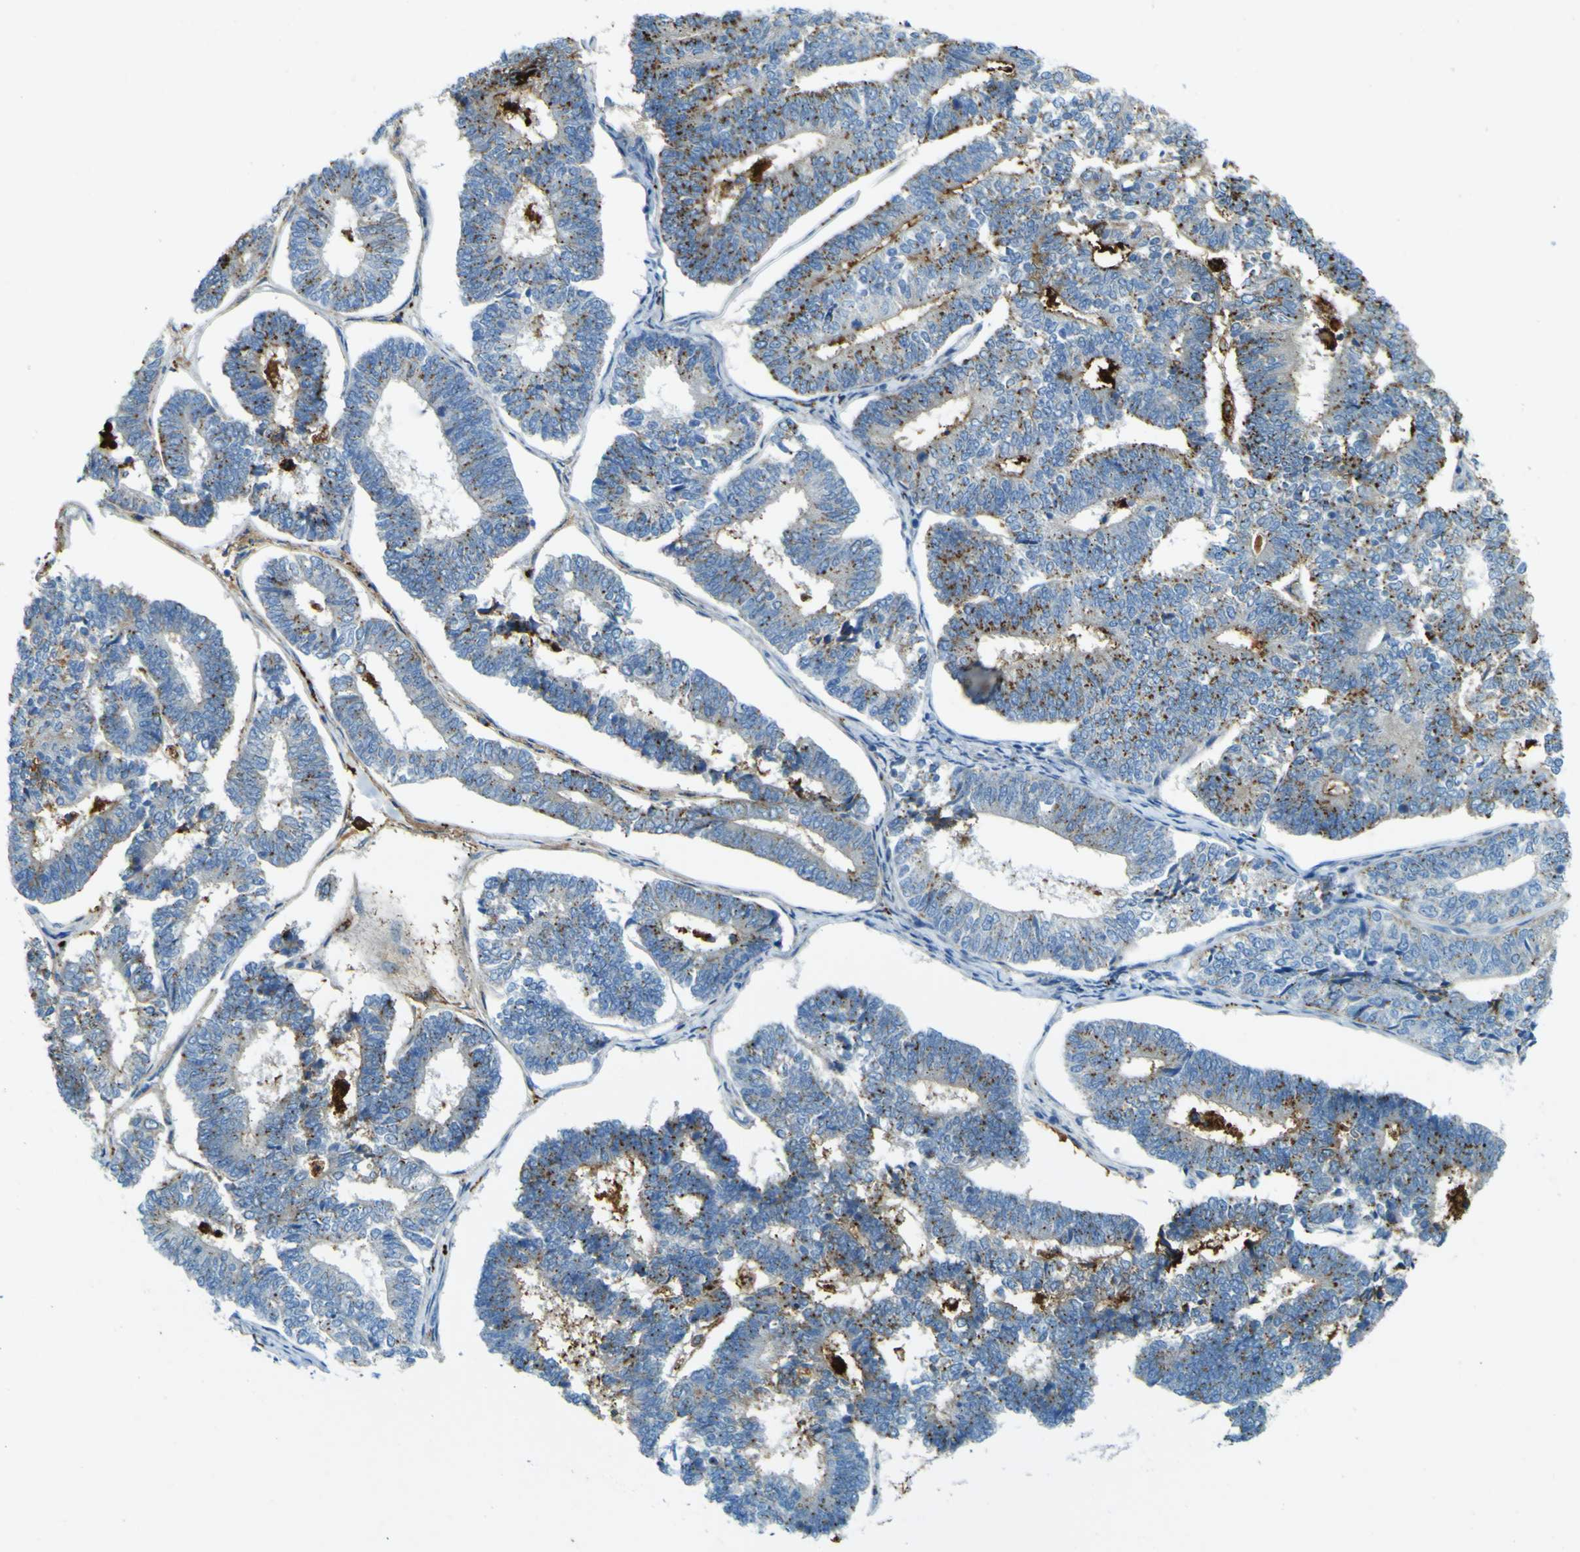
{"staining": {"intensity": "moderate", "quantity": "25%-75%", "location": "cytoplasmic/membranous"}, "tissue": "endometrial cancer", "cell_type": "Tumor cells", "image_type": "cancer", "snomed": [{"axis": "morphology", "description": "Adenocarcinoma, NOS"}, {"axis": "topography", "description": "Endometrium"}], "caption": "Endometrial adenocarcinoma stained for a protein shows moderate cytoplasmic/membranous positivity in tumor cells.", "gene": "PDE9A", "patient": {"sex": "female", "age": 70}}